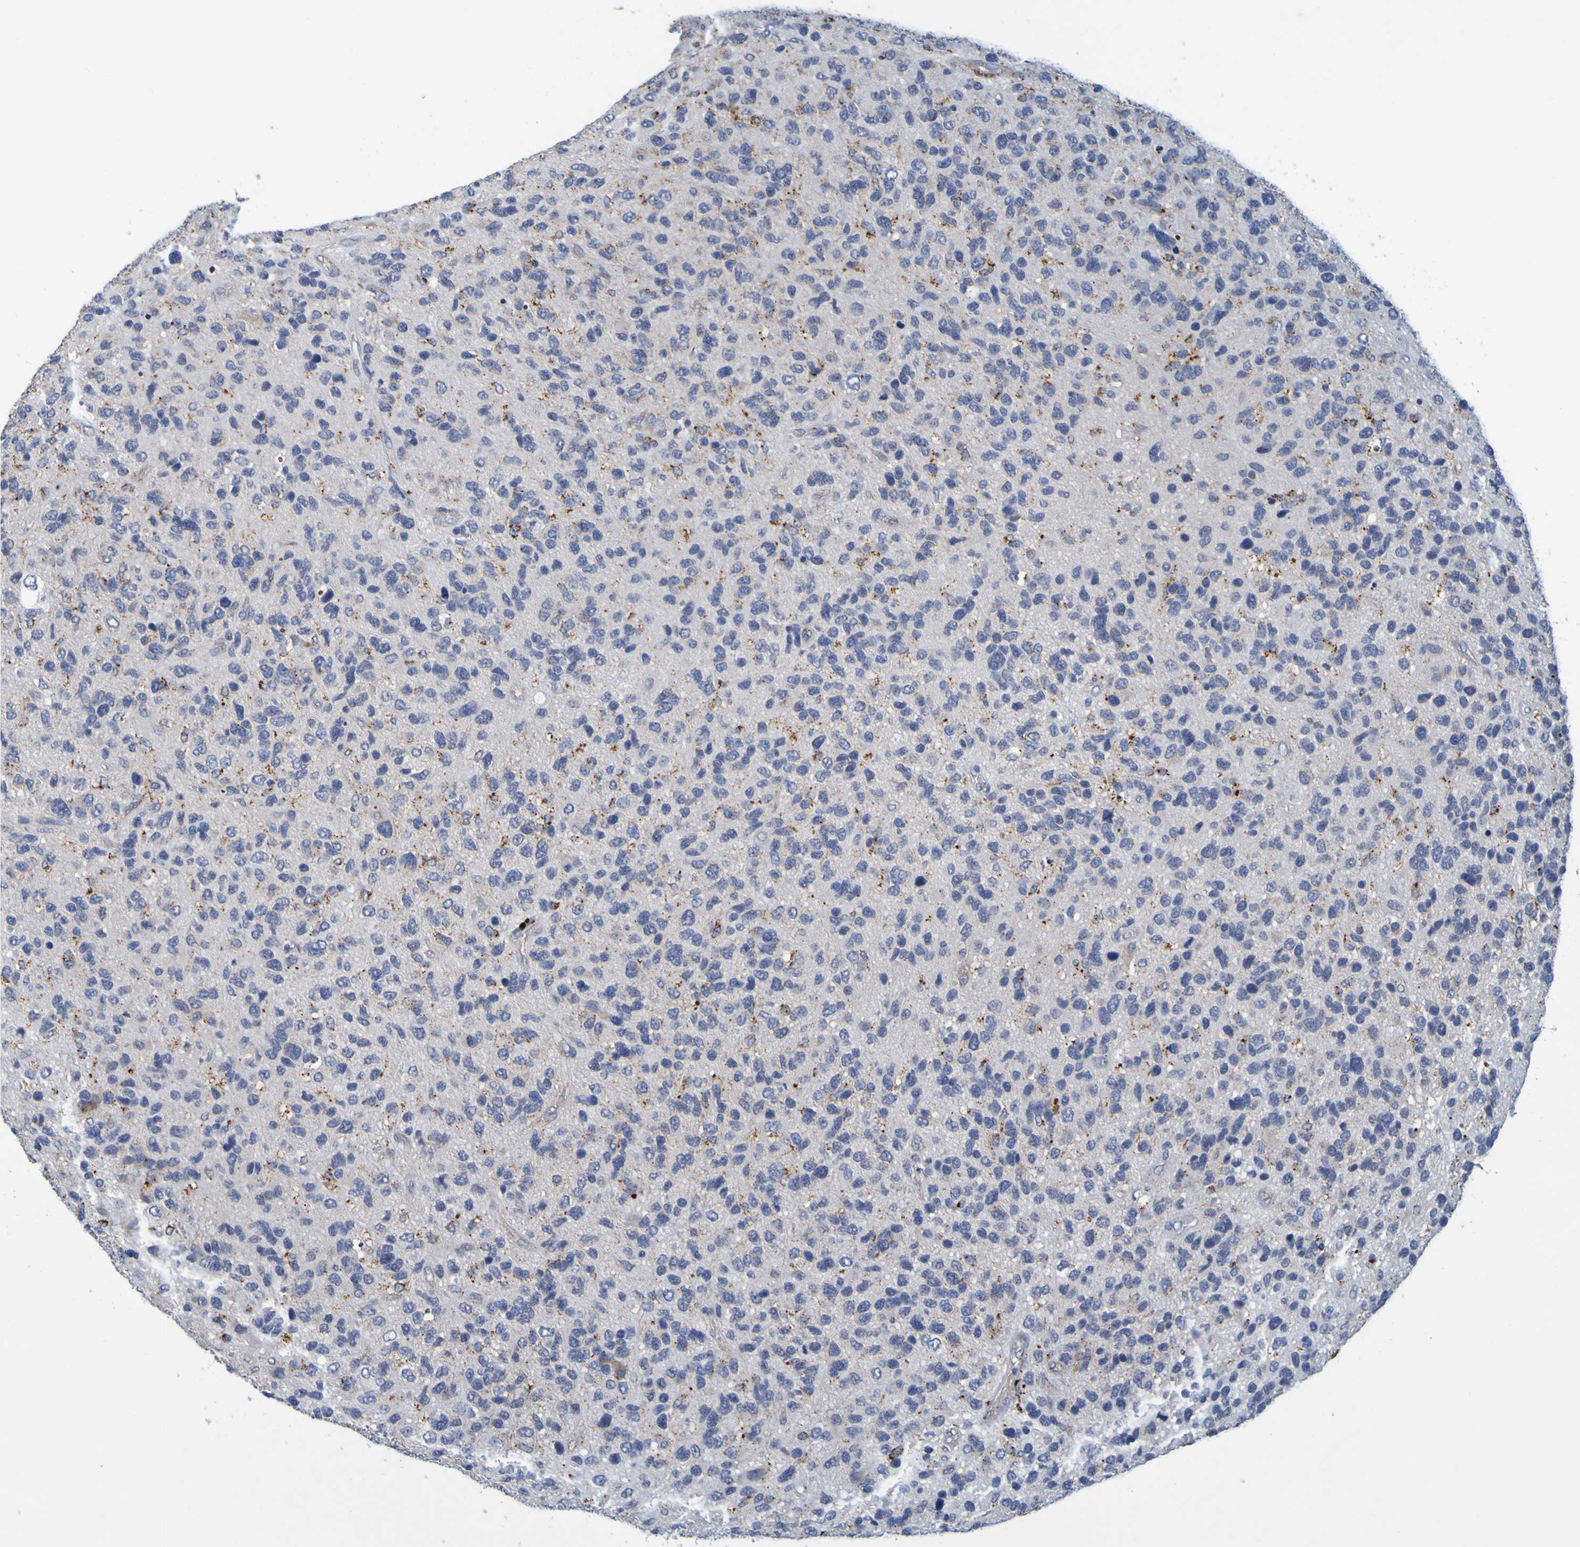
{"staining": {"intensity": "moderate", "quantity": "<25%", "location": "cytoplasmic/membranous"}, "tissue": "glioma", "cell_type": "Tumor cells", "image_type": "cancer", "snomed": [{"axis": "morphology", "description": "Glioma, malignant, High grade"}, {"axis": "topography", "description": "Brain"}], "caption": "Moderate cytoplasmic/membranous protein staining is identified in approximately <25% of tumor cells in high-grade glioma (malignant).", "gene": "TPH1", "patient": {"sex": "female", "age": 58}}